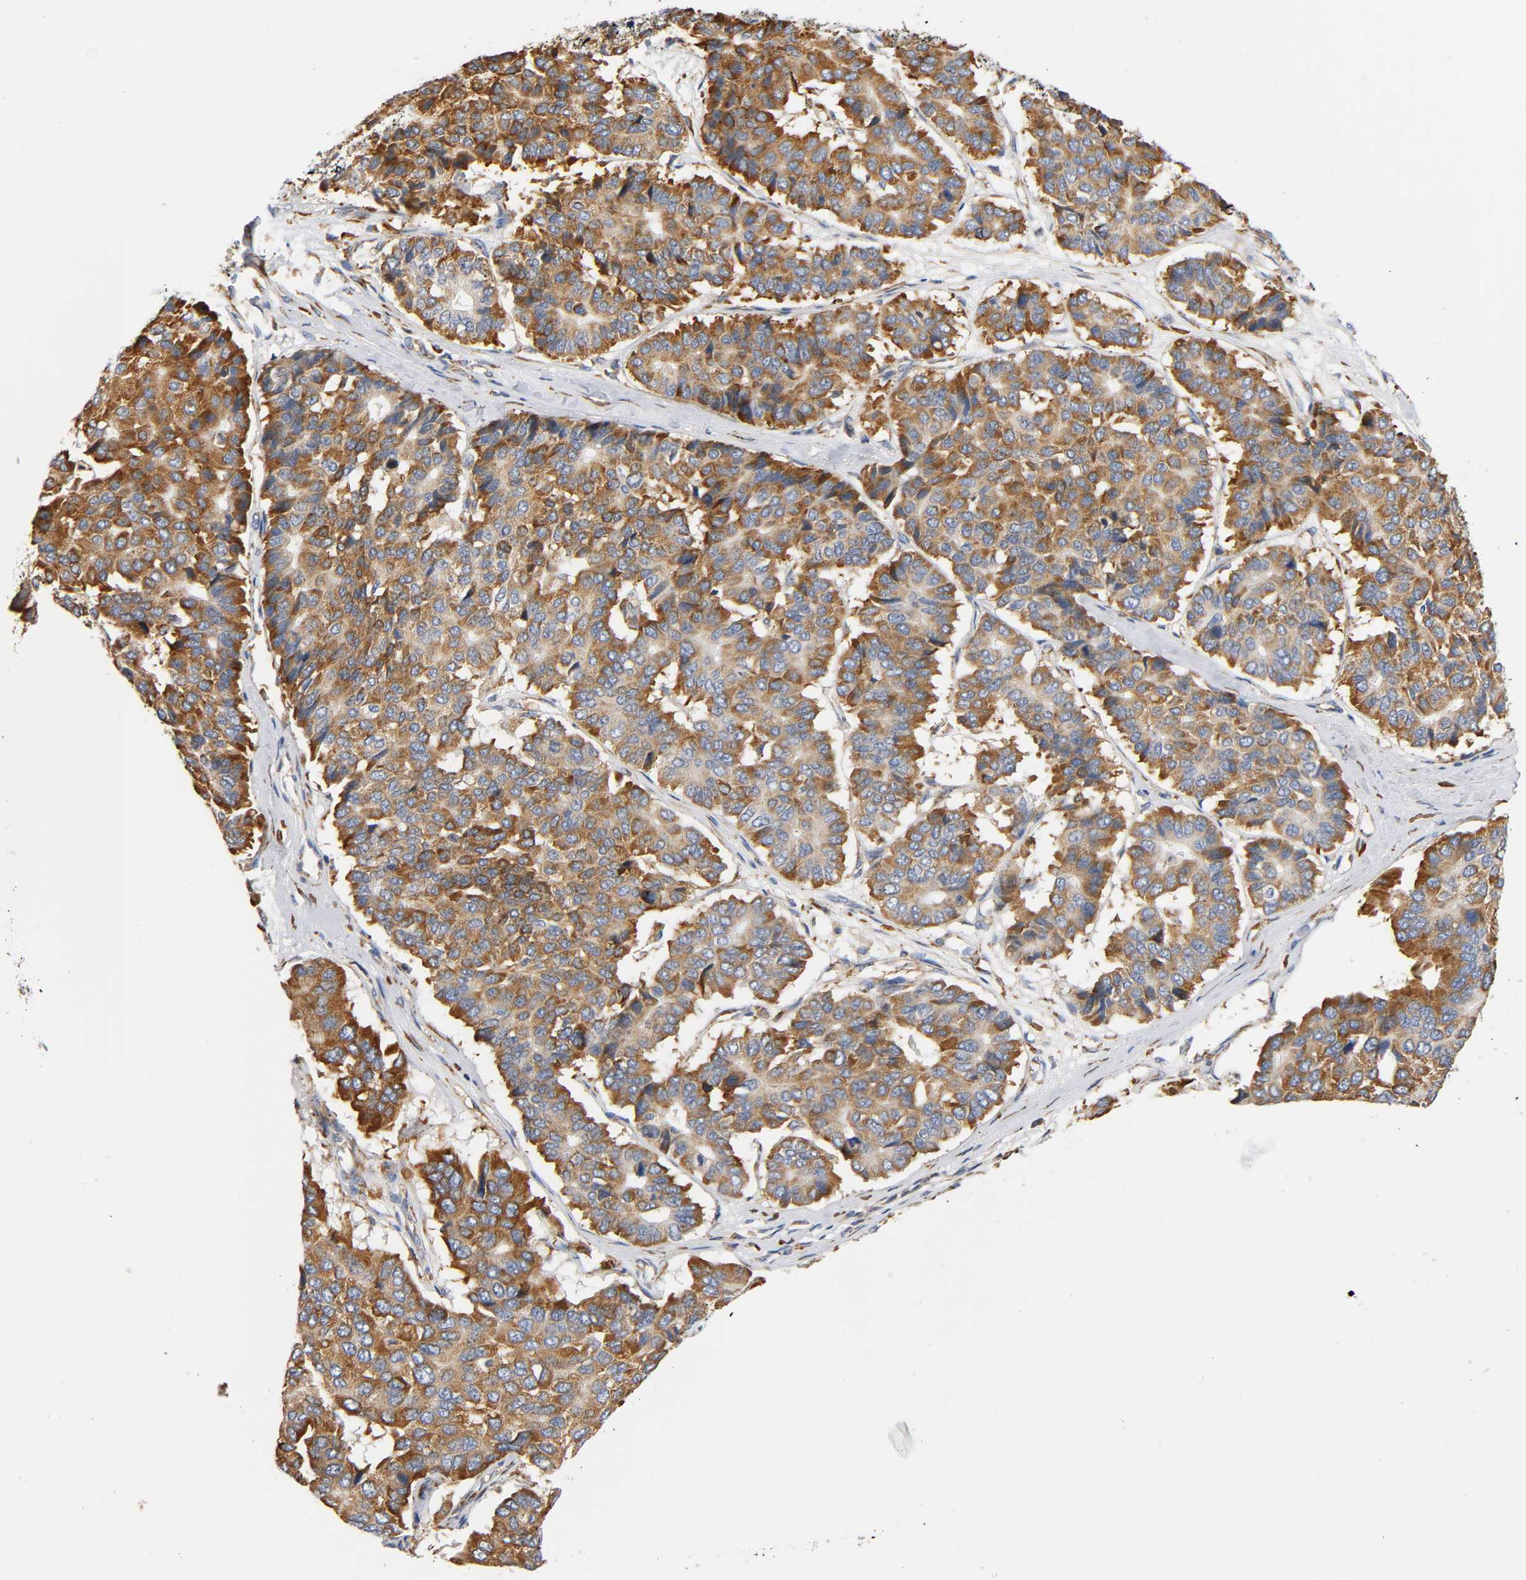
{"staining": {"intensity": "moderate", "quantity": ">75%", "location": "cytoplasmic/membranous"}, "tissue": "pancreatic cancer", "cell_type": "Tumor cells", "image_type": "cancer", "snomed": [{"axis": "morphology", "description": "Adenocarcinoma, NOS"}, {"axis": "topography", "description": "Pancreas"}], "caption": "Moderate cytoplasmic/membranous staining is seen in about >75% of tumor cells in pancreatic cancer (adenocarcinoma).", "gene": "UCKL1", "patient": {"sex": "male", "age": 50}}